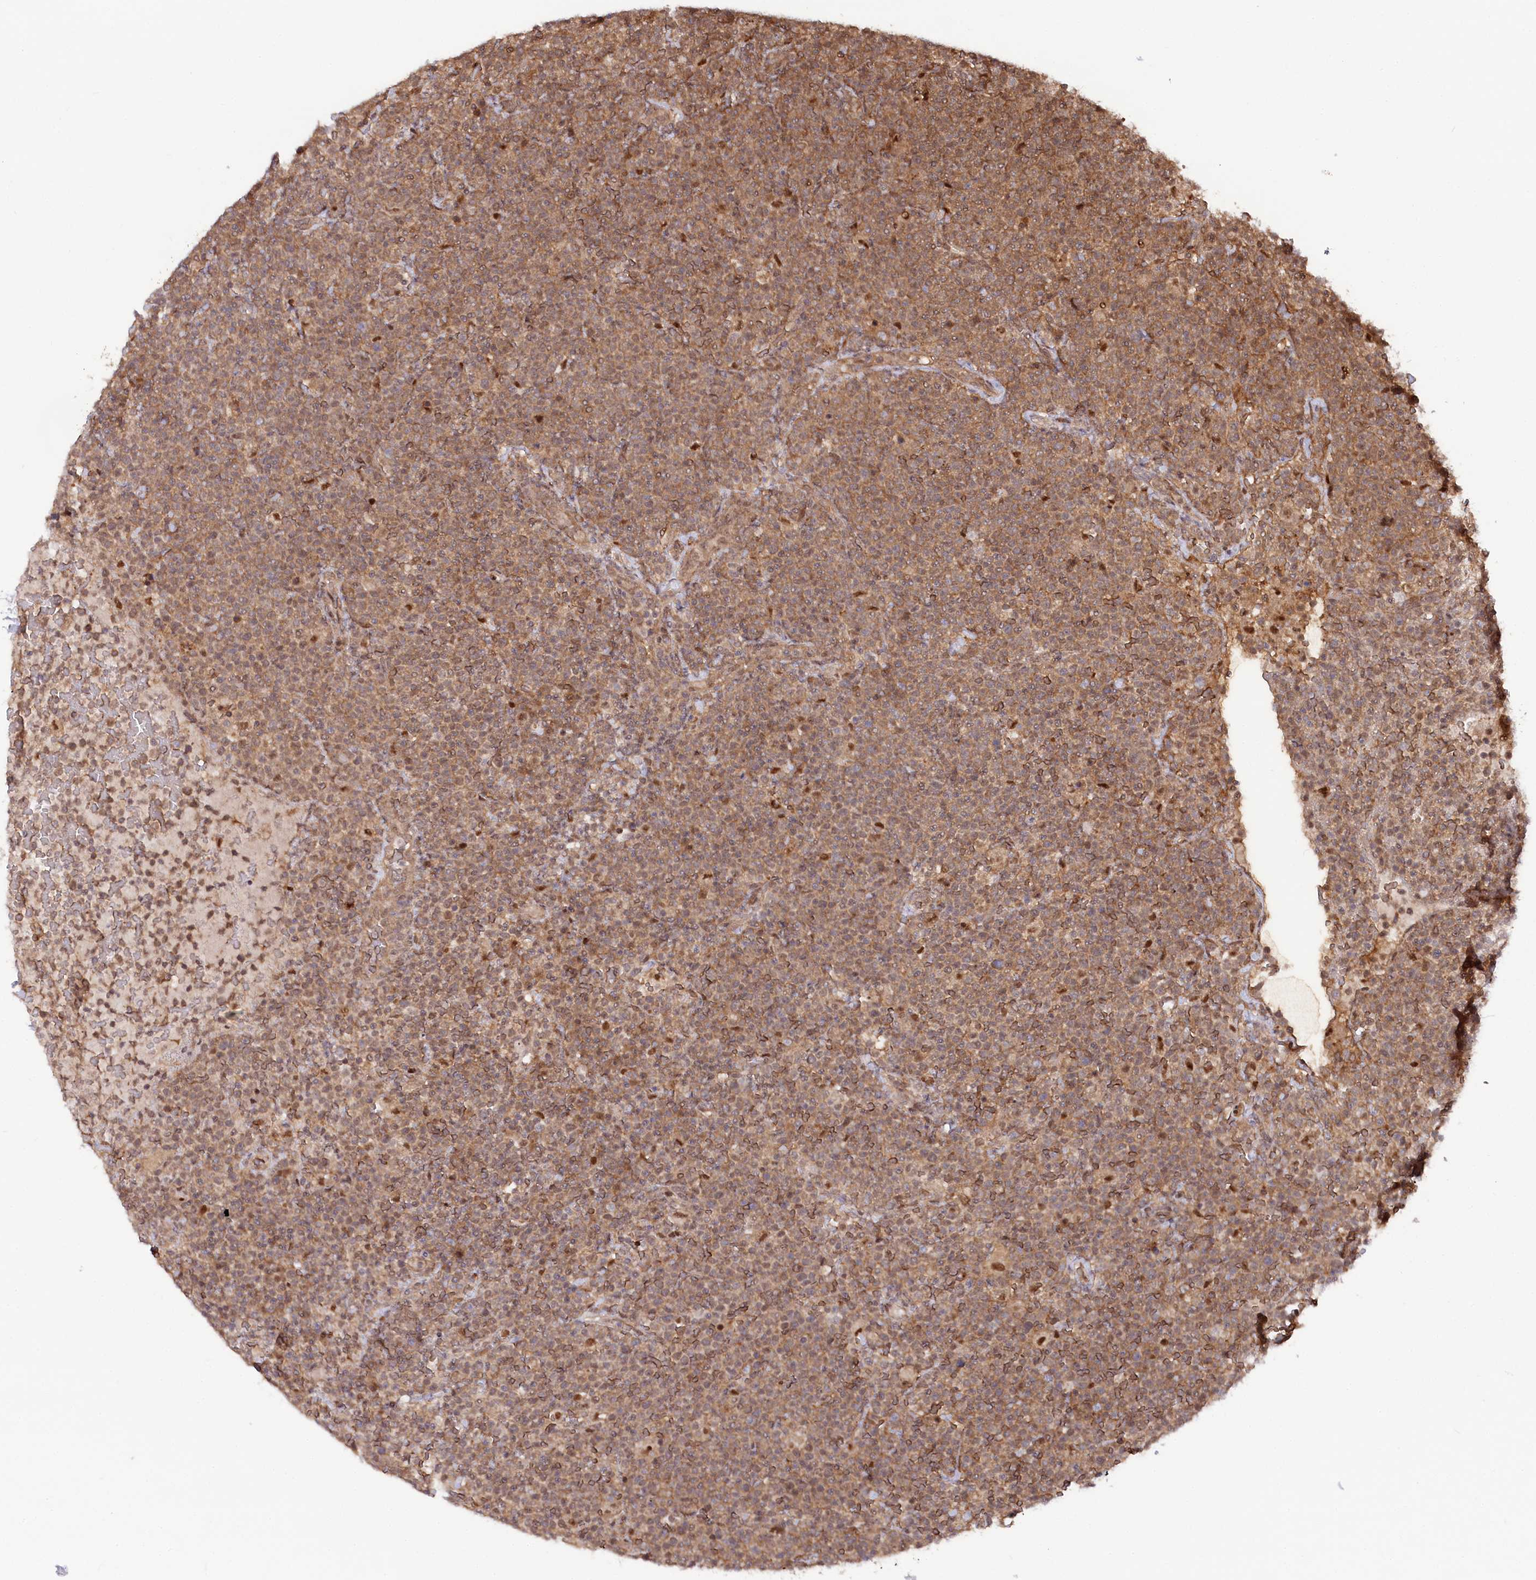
{"staining": {"intensity": "moderate", "quantity": ">75%", "location": "cytoplasmic/membranous"}, "tissue": "lymphoma", "cell_type": "Tumor cells", "image_type": "cancer", "snomed": [{"axis": "morphology", "description": "Malignant lymphoma, non-Hodgkin's type, High grade"}, {"axis": "topography", "description": "Lymph node"}], "caption": "Moderate cytoplasmic/membranous protein staining is appreciated in about >75% of tumor cells in malignant lymphoma, non-Hodgkin's type (high-grade).", "gene": "PSMA1", "patient": {"sex": "male", "age": 61}}